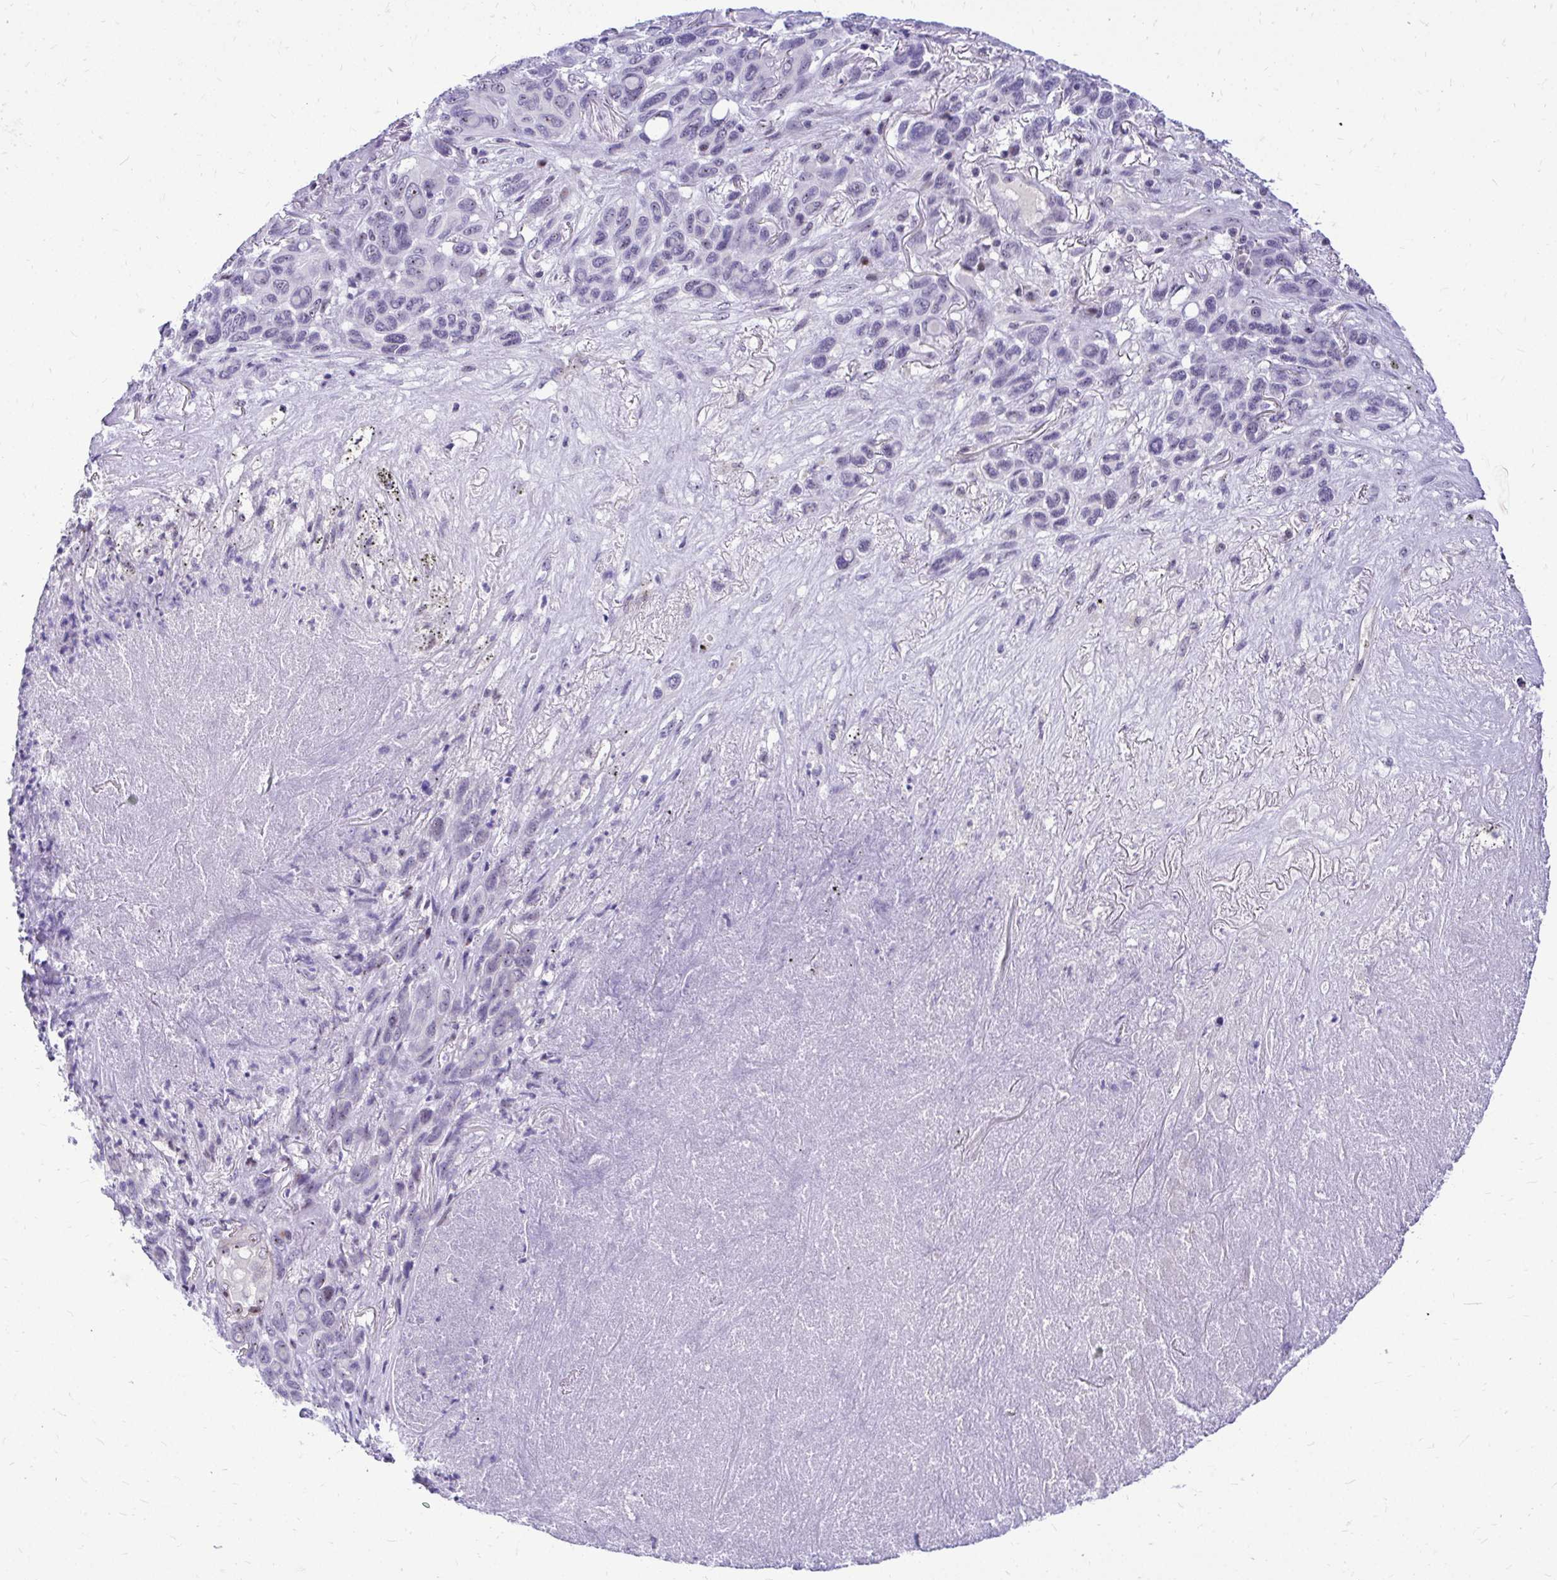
{"staining": {"intensity": "negative", "quantity": "none", "location": "none"}, "tissue": "melanoma", "cell_type": "Tumor cells", "image_type": "cancer", "snomed": [{"axis": "morphology", "description": "Malignant melanoma, Metastatic site"}, {"axis": "topography", "description": "Lung"}], "caption": "DAB (3,3'-diaminobenzidine) immunohistochemical staining of malignant melanoma (metastatic site) exhibits no significant staining in tumor cells. (Stains: DAB (3,3'-diaminobenzidine) immunohistochemistry (IHC) with hematoxylin counter stain, Microscopy: brightfield microscopy at high magnification).", "gene": "NIFK", "patient": {"sex": "male", "age": 48}}